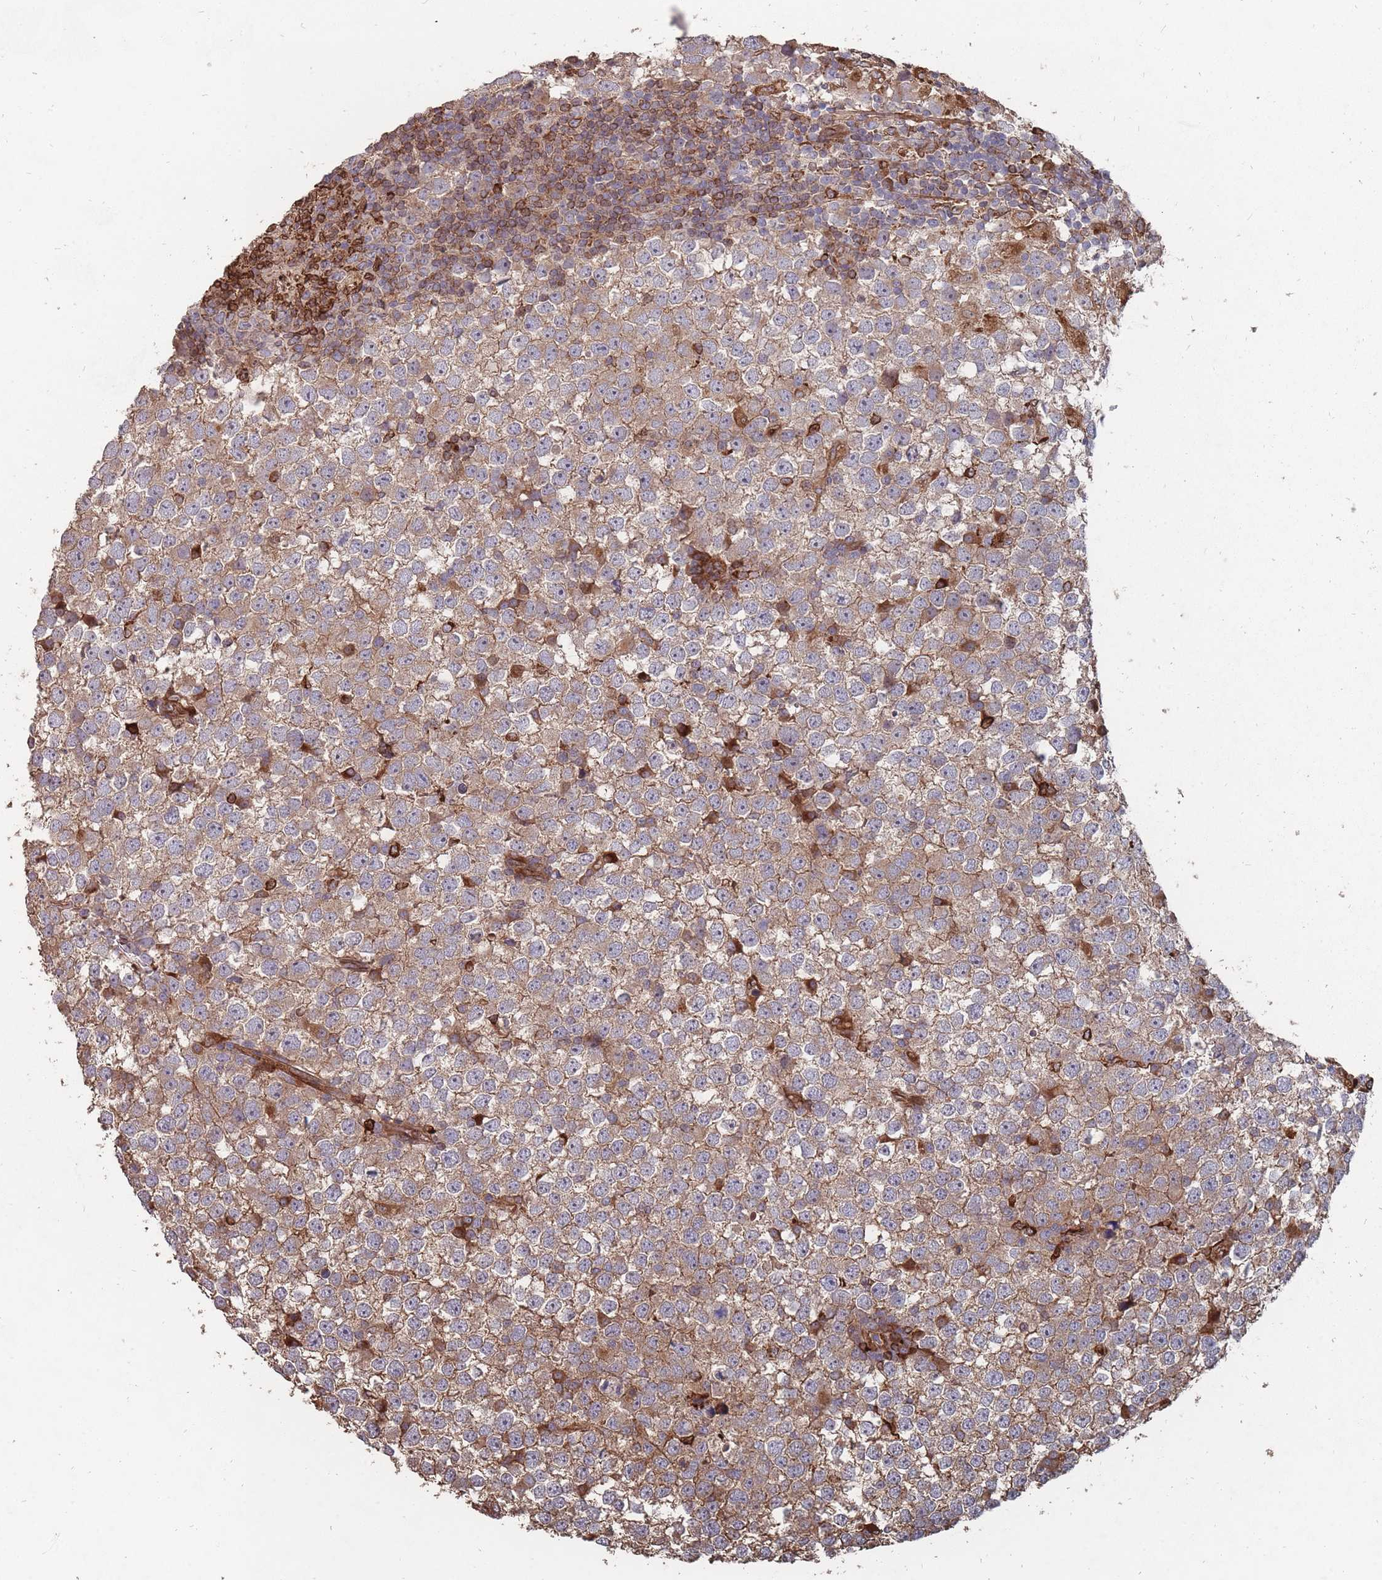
{"staining": {"intensity": "moderate", "quantity": ">75%", "location": "cytoplasmic/membranous"}, "tissue": "testis cancer", "cell_type": "Tumor cells", "image_type": "cancer", "snomed": [{"axis": "morphology", "description": "Seminoma, NOS"}, {"axis": "topography", "description": "Testis"}], "caption": "Immunohistochemistry (IHC) image of neoplastic tissue: testis cancer (seminoma) stained using immunohistochemistry (IHC) shows medium levels of moderate protein expression localized specifically in the cytoplasmic/membranous of tumor cells, appearing as a cytoplasmic/membranous brown color.", "gene": "THSD7B", "patient": {"sex": "male", "age": 65}}